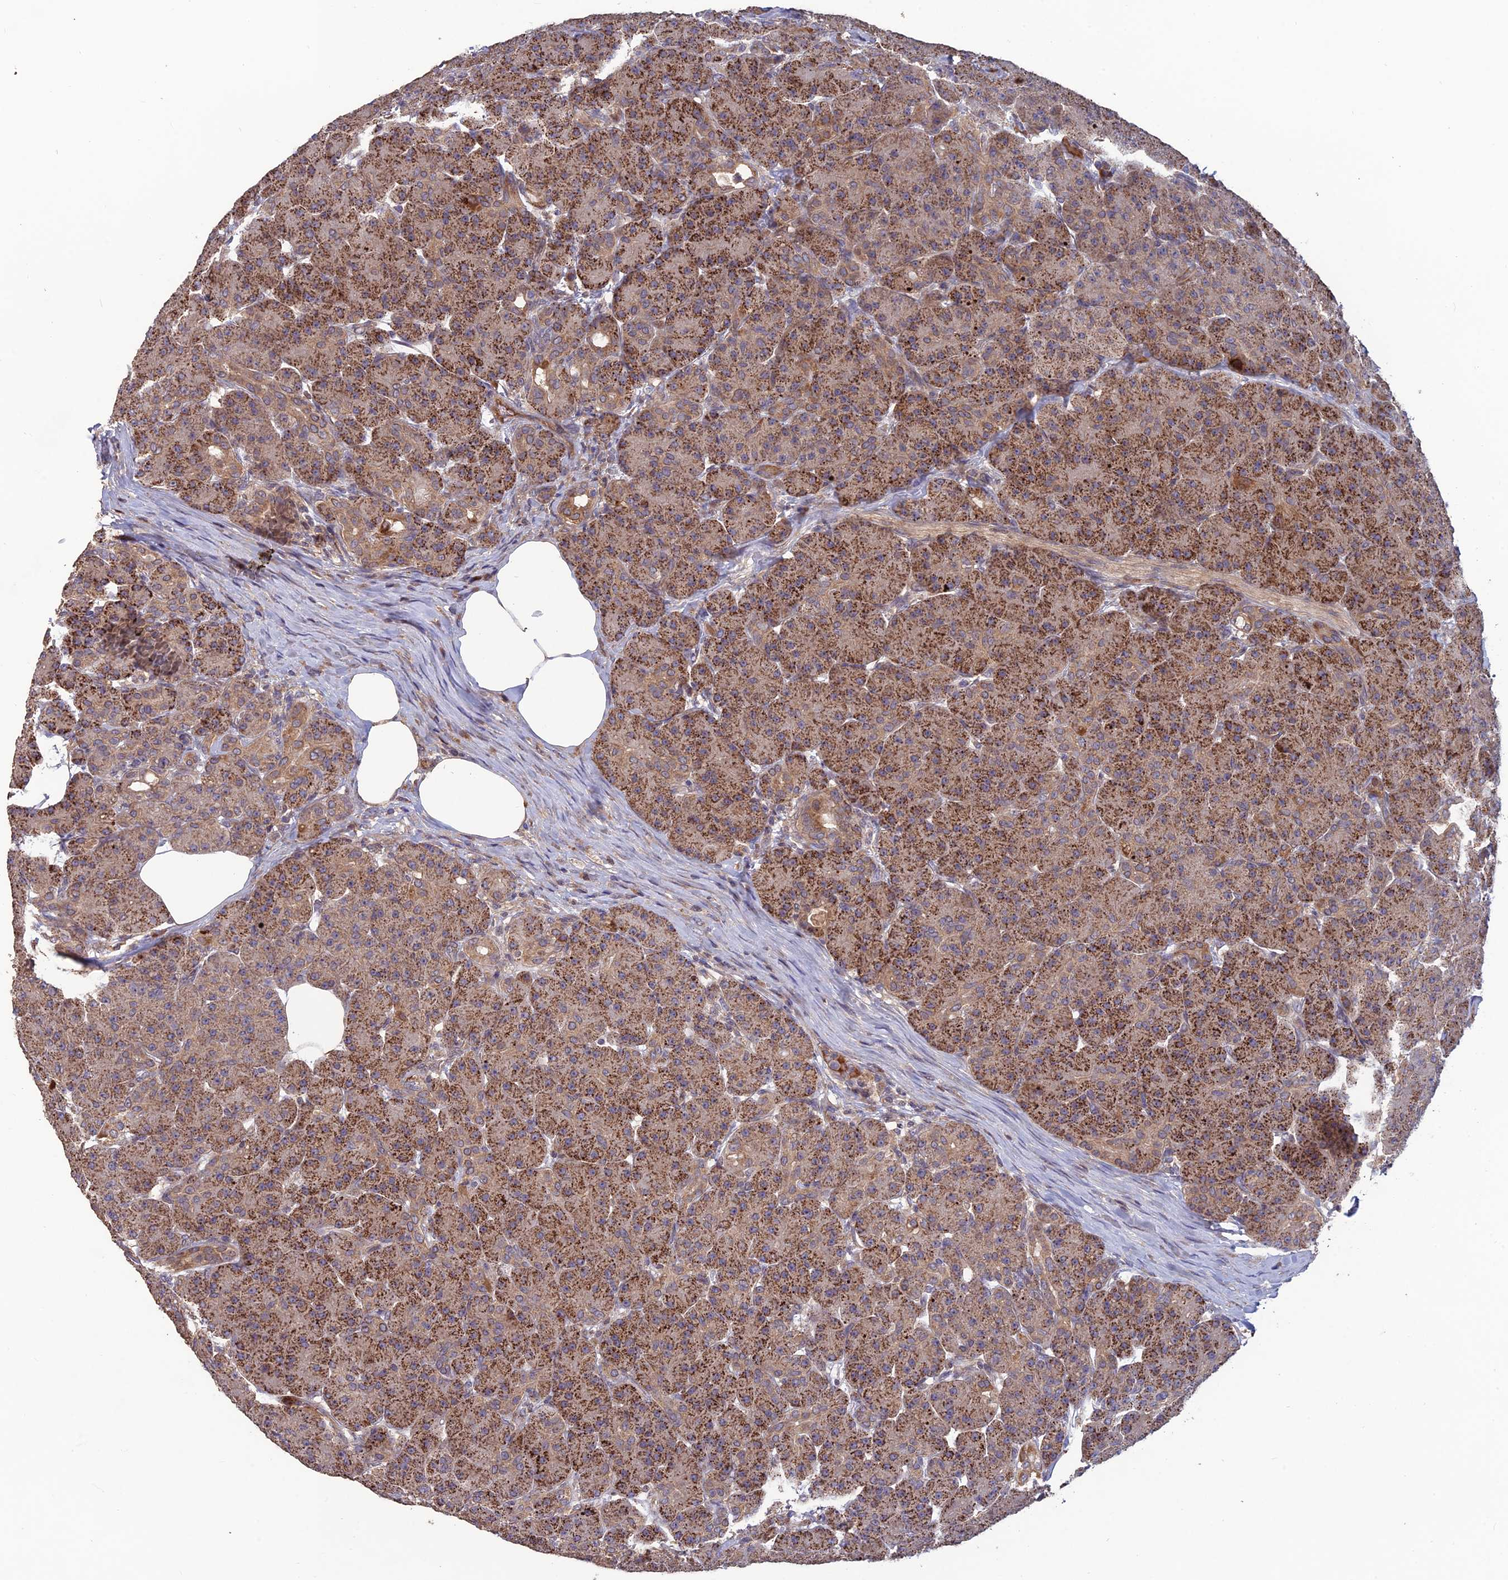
{"staining": {"intensity": "strong", "quantity": ">75%", "location": "cytoplasmic/membranous"}, "tissue": "pancreas", "cell_type": "Exocrine glandular cells", "image_type": "normal", "snomed": [{"axis": "morphology", "description": "Normal tissue, NOS"}, {"axis": "topography", "description": "Pancreas"}], "caption": "Immunohistochemical staining of unremarkable human pancreas demonstrates high levels of strong cytoplasmic/membranous expression in about >75% of exocrine glandular cells.", "gene": "SHISA5", "patient": {"sex": "male", "age": 63}}